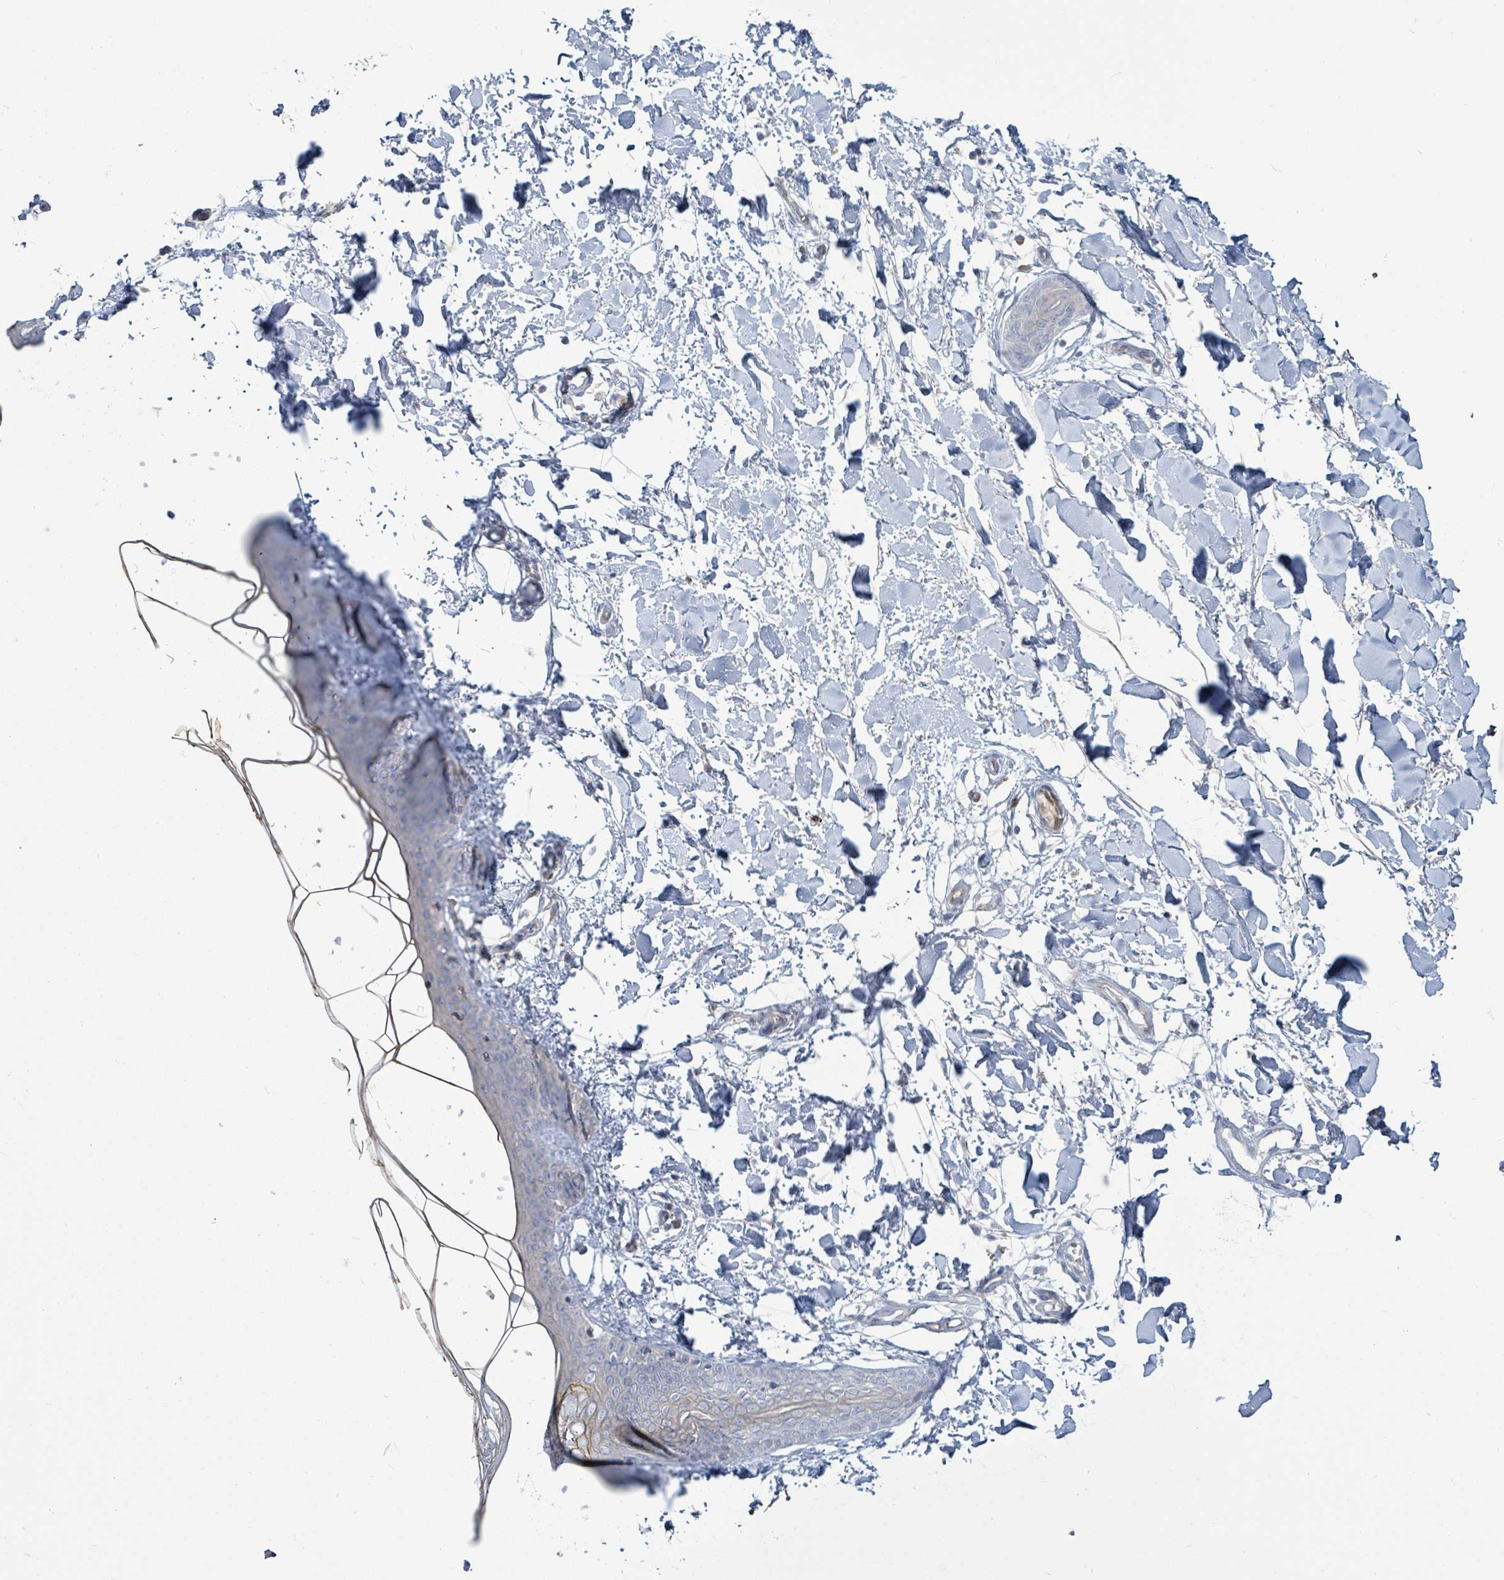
{"staining": {"intensity": "negative", "quantity": "none", "location": "none"}, "tissue": "skin", "cell_type": "Fibroblasts", "image_type": "normal", "snomed": [{"axis": "morphology", "description": "Normal tissue, NOS"}, {"axis": "topography", "description": "Skin"}], "caption": "The histopathology image displays no significant expression in fibroblasts of skin. (DAB immunohistochemistry visualized using brightfield microscopy, high magnification).", "gene": "SIRPB1", "patient": {"sex": "female", "age": 34}}